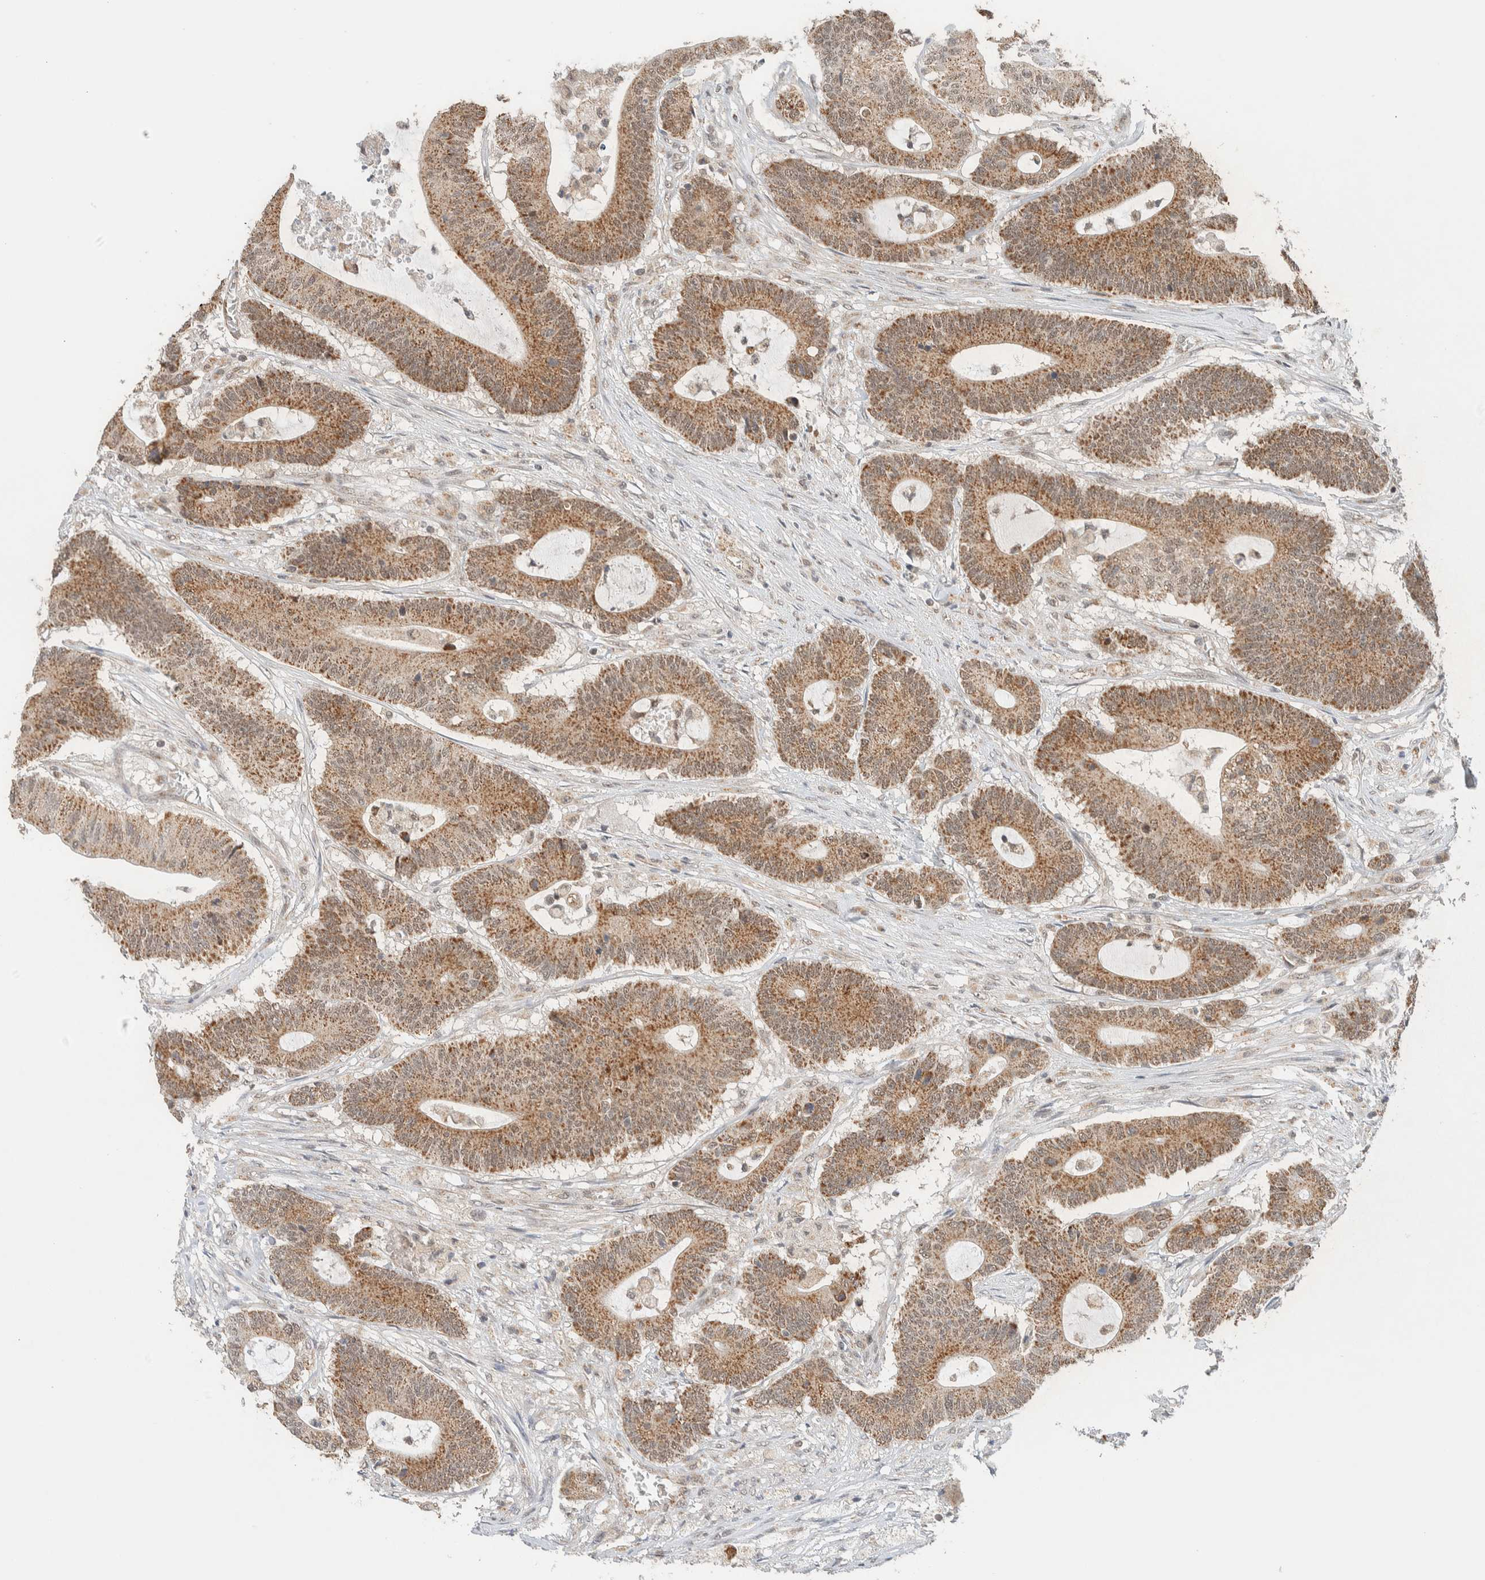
{"staining": {"intensity": "moderate", "quantity": ">75%", "location": "cytoplasmic/membranous"}, "tissue": "colorectal cancer", "cell_type": "Tumor cells", "image_type": "cancer", "snomed": [{"axis": "morphology", "description": "Adenocarcinoma, NOS"}, {"axis": "topography", "description": "Colon"}], "caption": "Moderate cytoplasmic/membranous protein staining is identified in about >75% of tumor cells in adenocarcinoma (colorectal).", "gene": "MRPL41", "patient": {"sex": "female", "age": 84}}